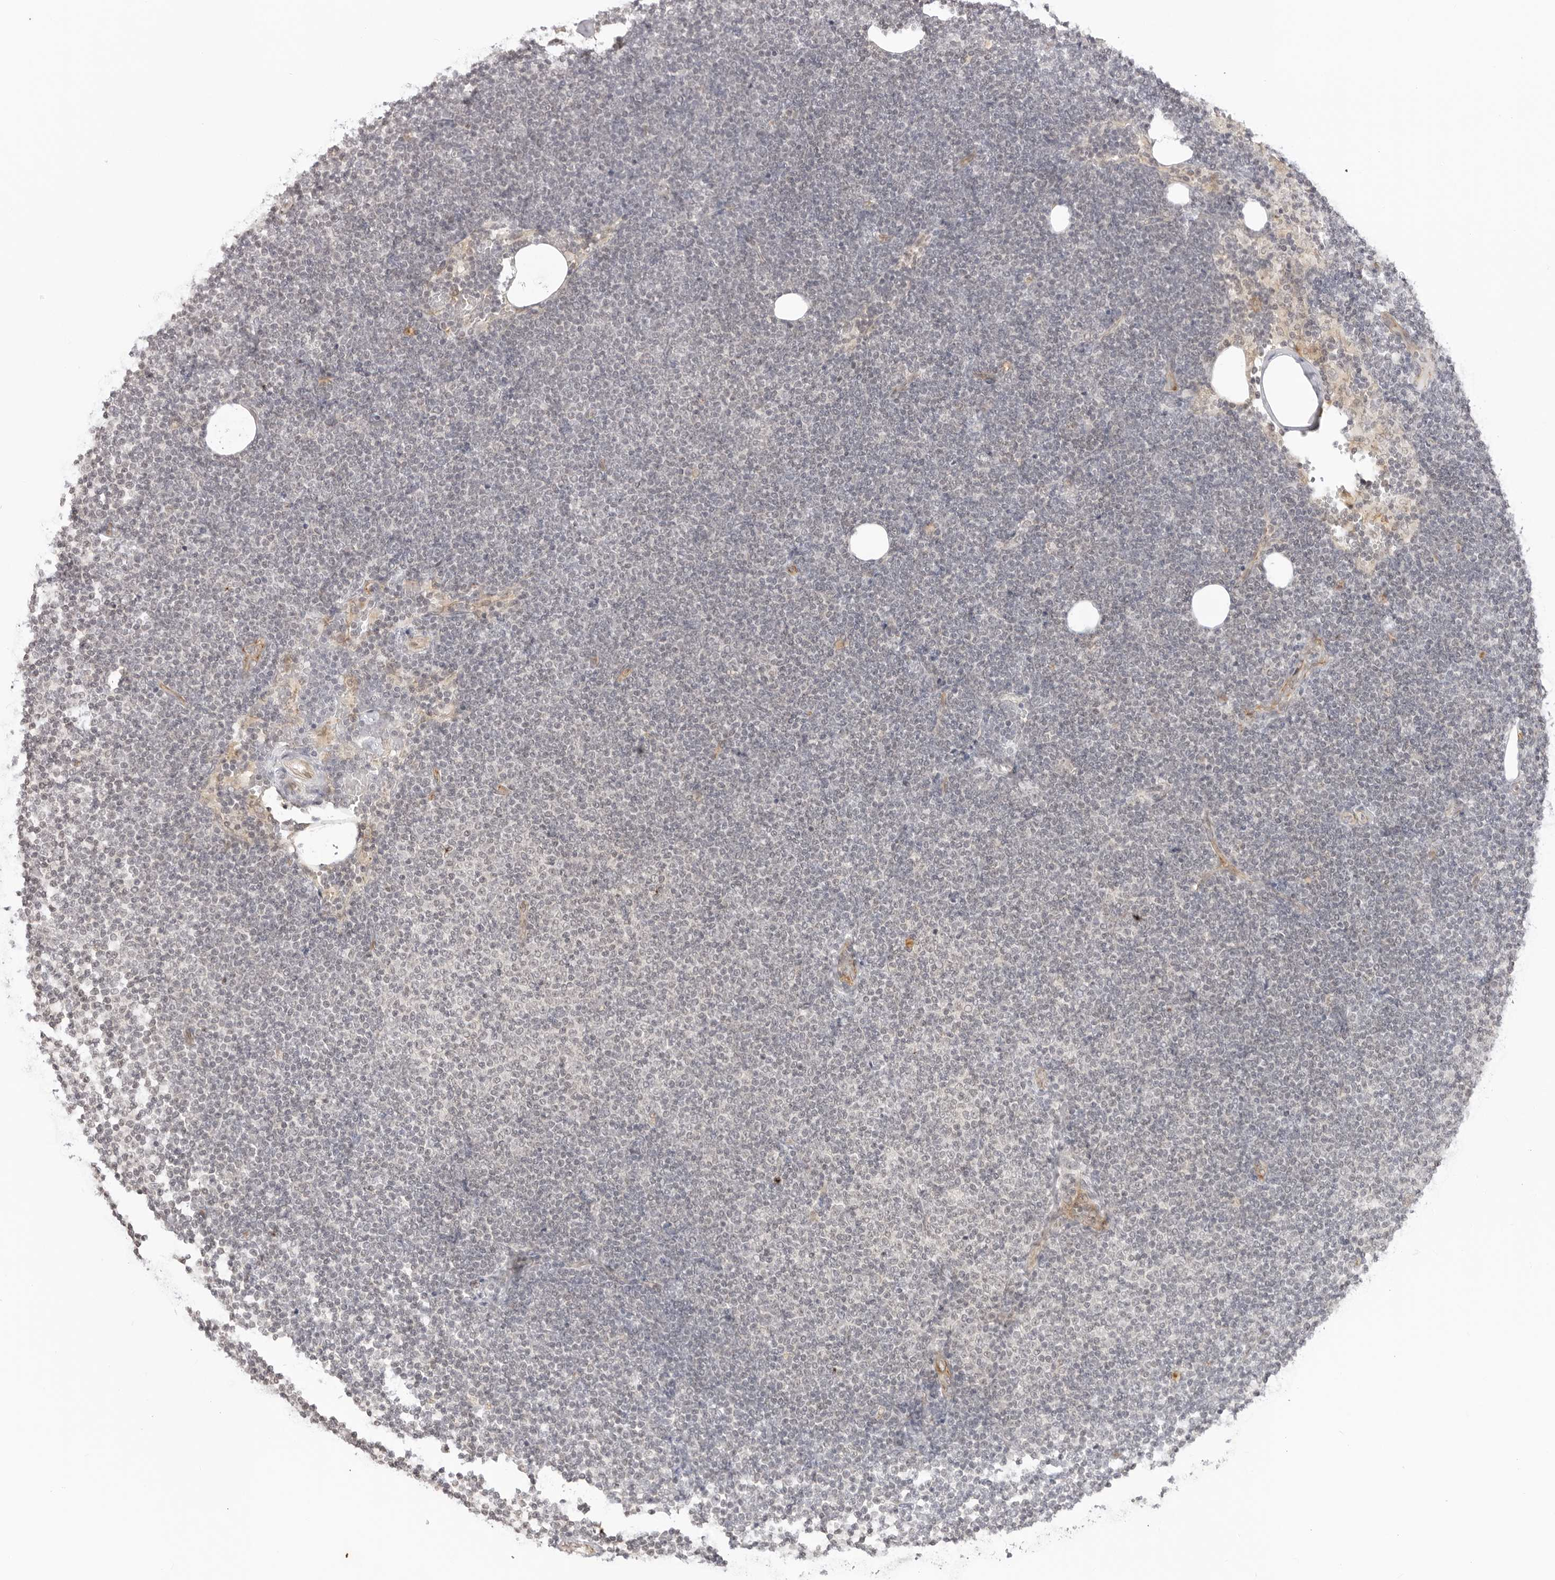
{"staining": {"intensity": "negative", "quantity": "none", "location": "none"}, "tissue": "lymphoma", "cell_type": "Tumor cells", "image_type": "cancer", "snomed": [{"axis": "morphology", "description": "Malignant lymphoma, non-Hodgkin's type, Low grade"}, {"axis": "topography", "description": "Lymph node"}], "caption": "Tumor cells show no significant staining in low-grade malignant lymphoma, non-Hodgkin's type.", "gene": "TRAPPC3", "patient": {"sex": "female", "age": 53}}